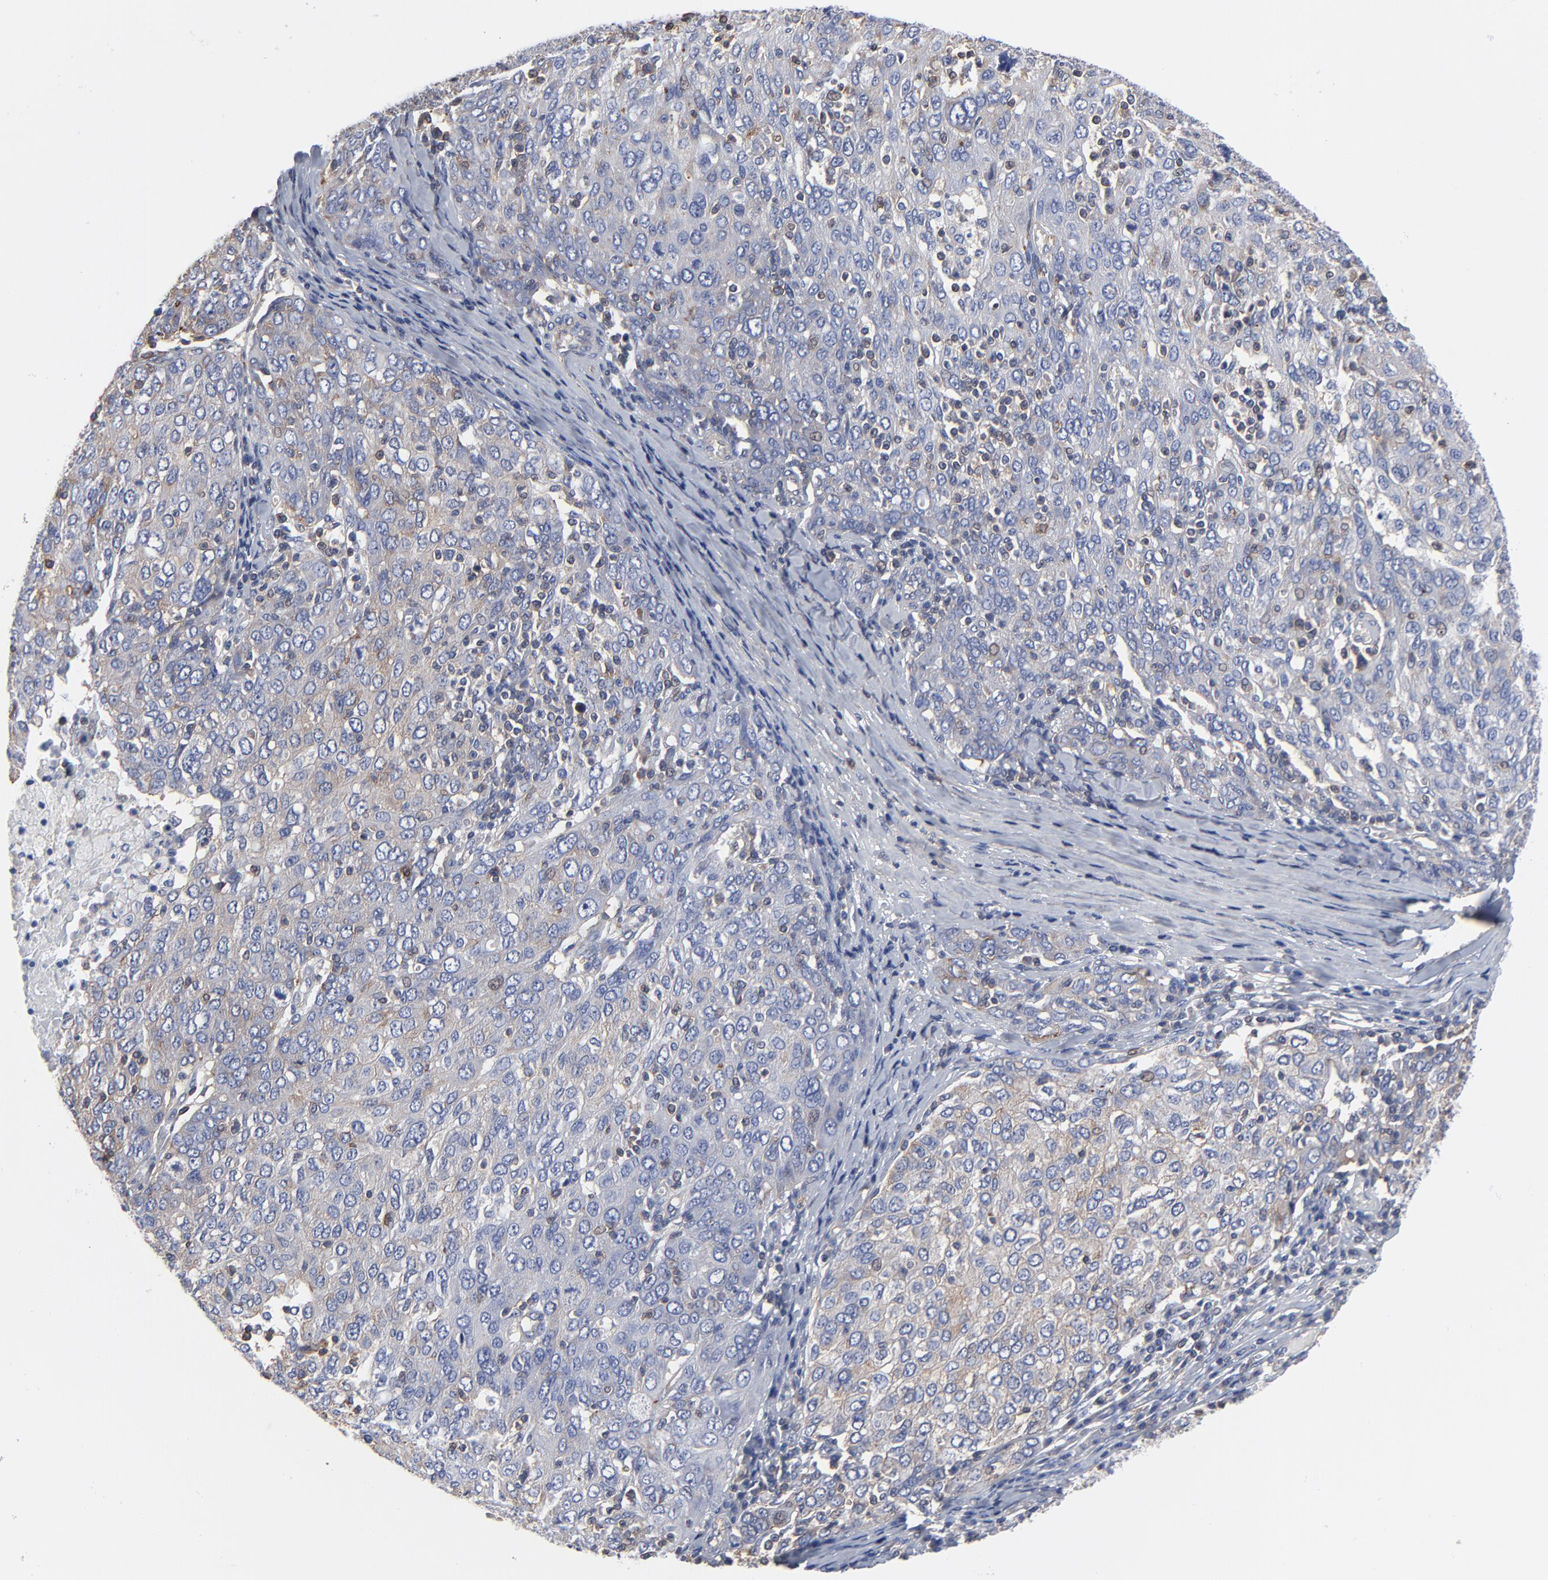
{"staining": {"intensity": "weak", "quantity": ">75%", "location": "cytoplasmic/membranous"}, "tissue": "ovarian cancer", "cell_type": "Tumor cells", "image_type": "cancer", "snomed": [{"axis": "morphology", "description": "Carcinoma, endometroid"}, {"axis": "topography", "description": "Ovary"}], "caption": "Weak cytoplasmic/membranous protein positivity is identified in about >75% of tumor cells in ovarian cancer (endometroid carcinoma). (DAB (3,3'-diaminobenzidine) IHC with brightfield microscopy, high magnification).", "gene": "ACTA2", "patient": {"sex": "female", "age": 50}}